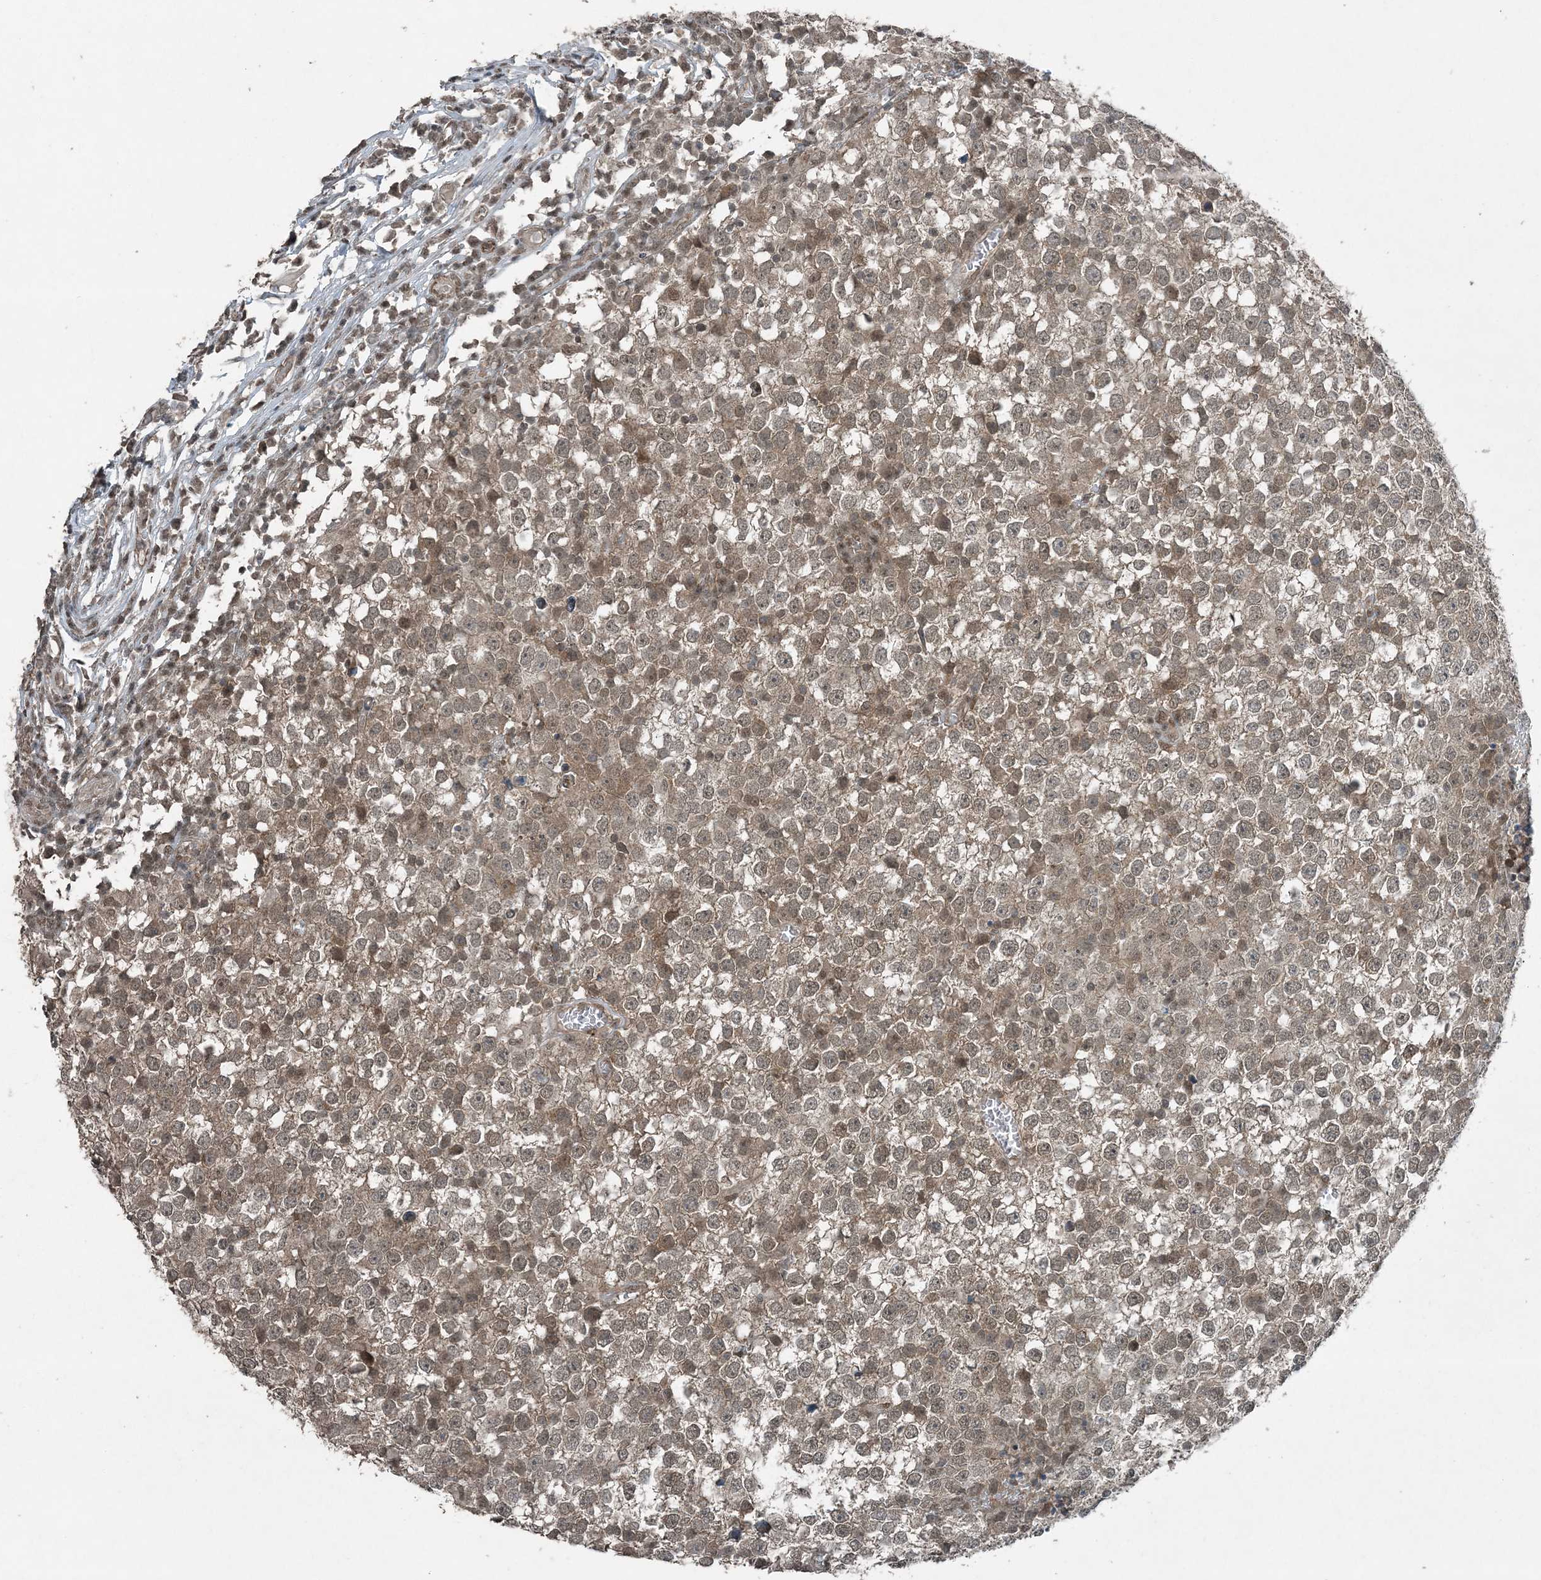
{"staining": {"intensity": "moderate", "quantity": ">75%", "location": "cytoplasmic/membranous,nuclear"}, "tissue": "testis cancer", "cell_type": "Tumor cells", "image_type": "cancer", "snomed": [{"axis": "morphology", "description": "Seminoma, NOS"}, {"axis": "topography", "description": "Testis"}], "caption": "IHC photomicrograph of human testis seminoma stained for a protein (brown), which demonstrates medium levels of moderate cytoplasmic/membranous and nuclear positivity in approximately >75% of tumor cells.", "gene": "COPS7B", "patient": {"sex": "male", "age": 65}}